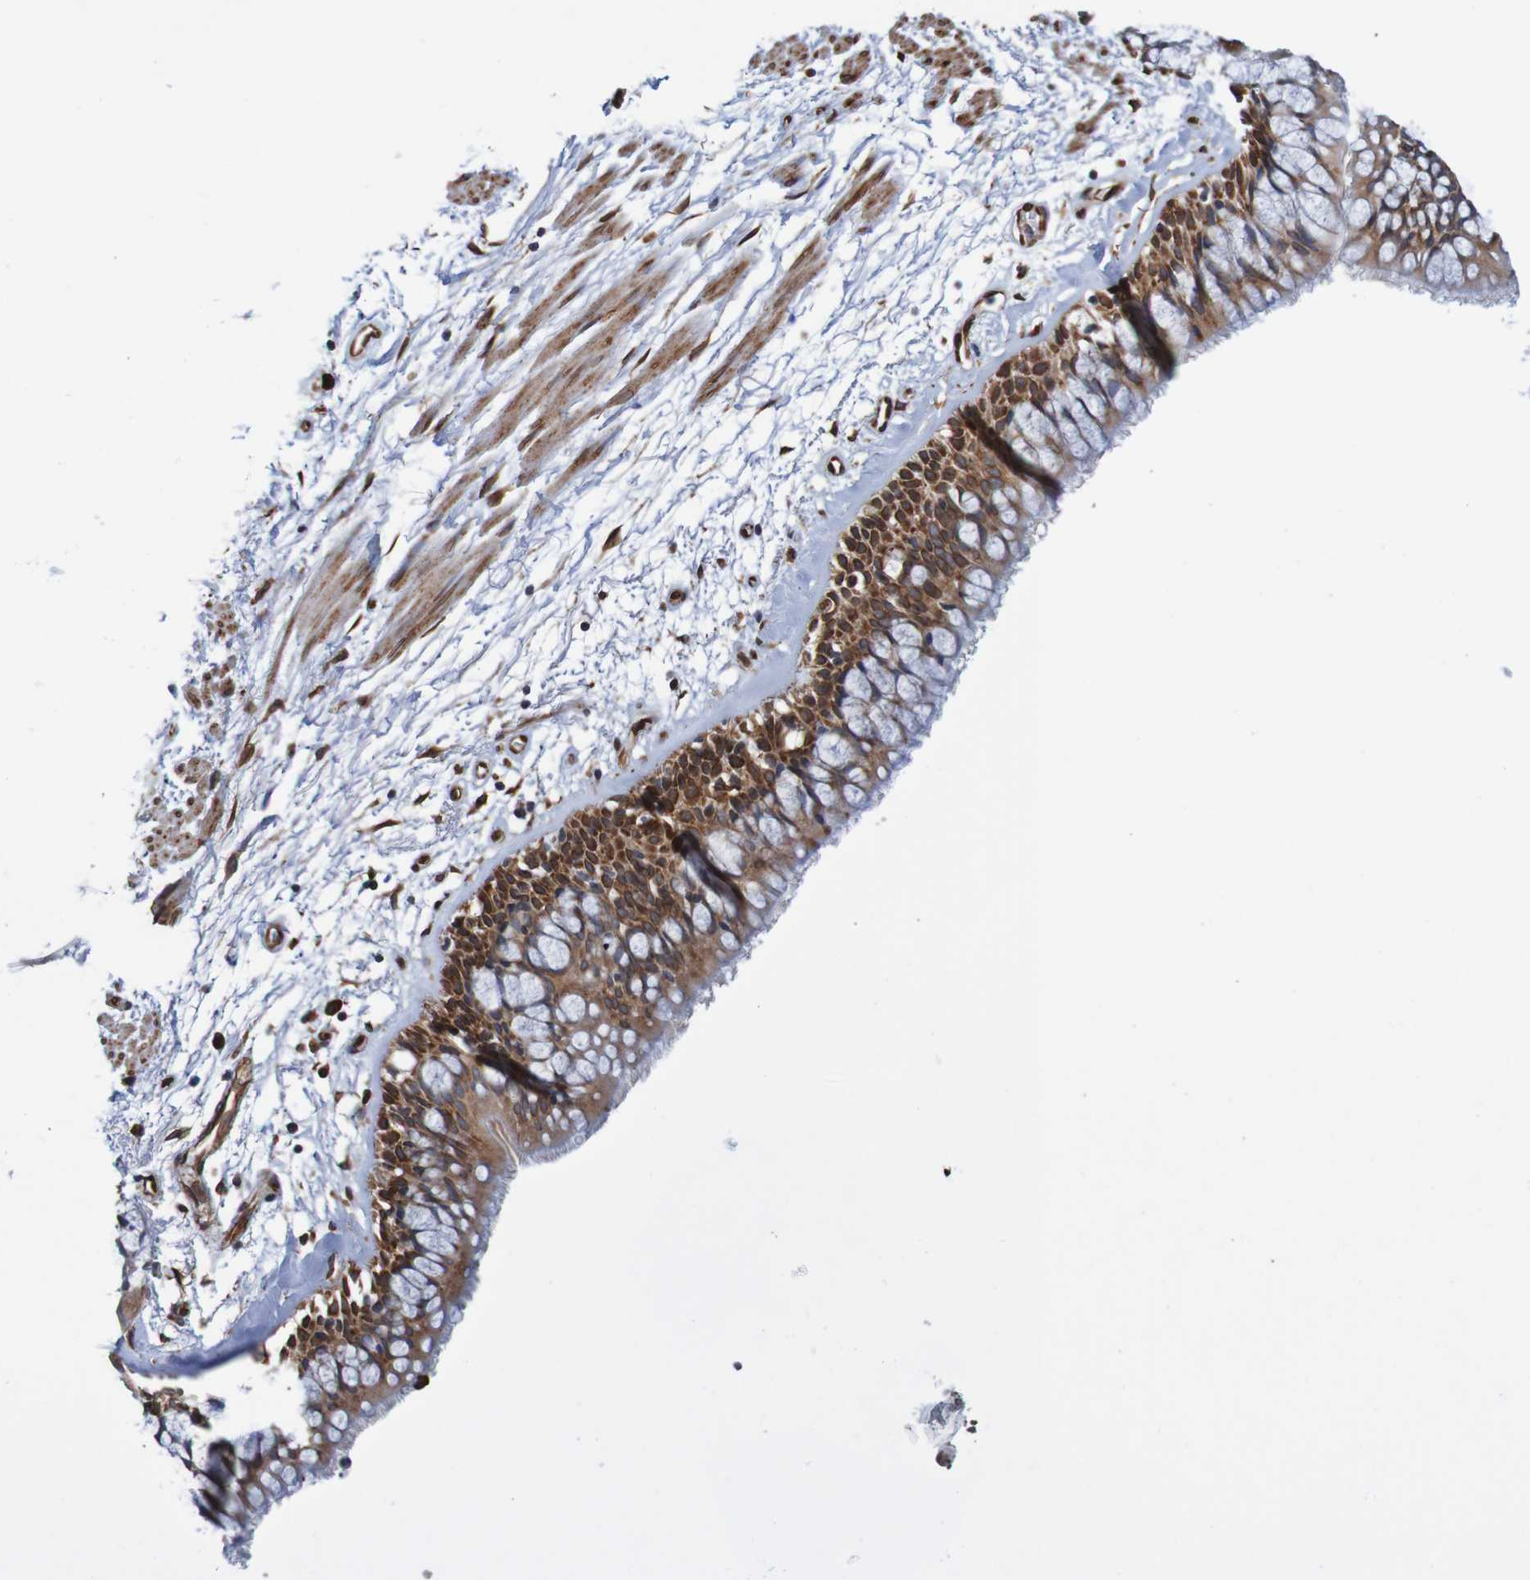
{"staining": {"intensity": "strong", "quantity": ">75%", "location": "cytoplasmic/membranous"}, "tissue": "bronchus", "cell_type": "Respiratory epithelial cells", "image_type": "normal", "snomed": [{"axis": "morphology", "description": "Normal tissue, NOS"}, {"axis": "morphology", "description": "Adenocarcinoma, NOS"}, {"axis": "topography", "description": "Bronchus"}, {"axis": "topography", "description": "Lung"}], "caption": "IHC micrograph of benign human bronchus stained for a protein (brown), which exhibits high levels of strong cytoplasmic/membranous staining in about >75% of respiratory epithelial cells.", "gene": "TMEM109", "patient": {"sex": "female", "age": 54}}